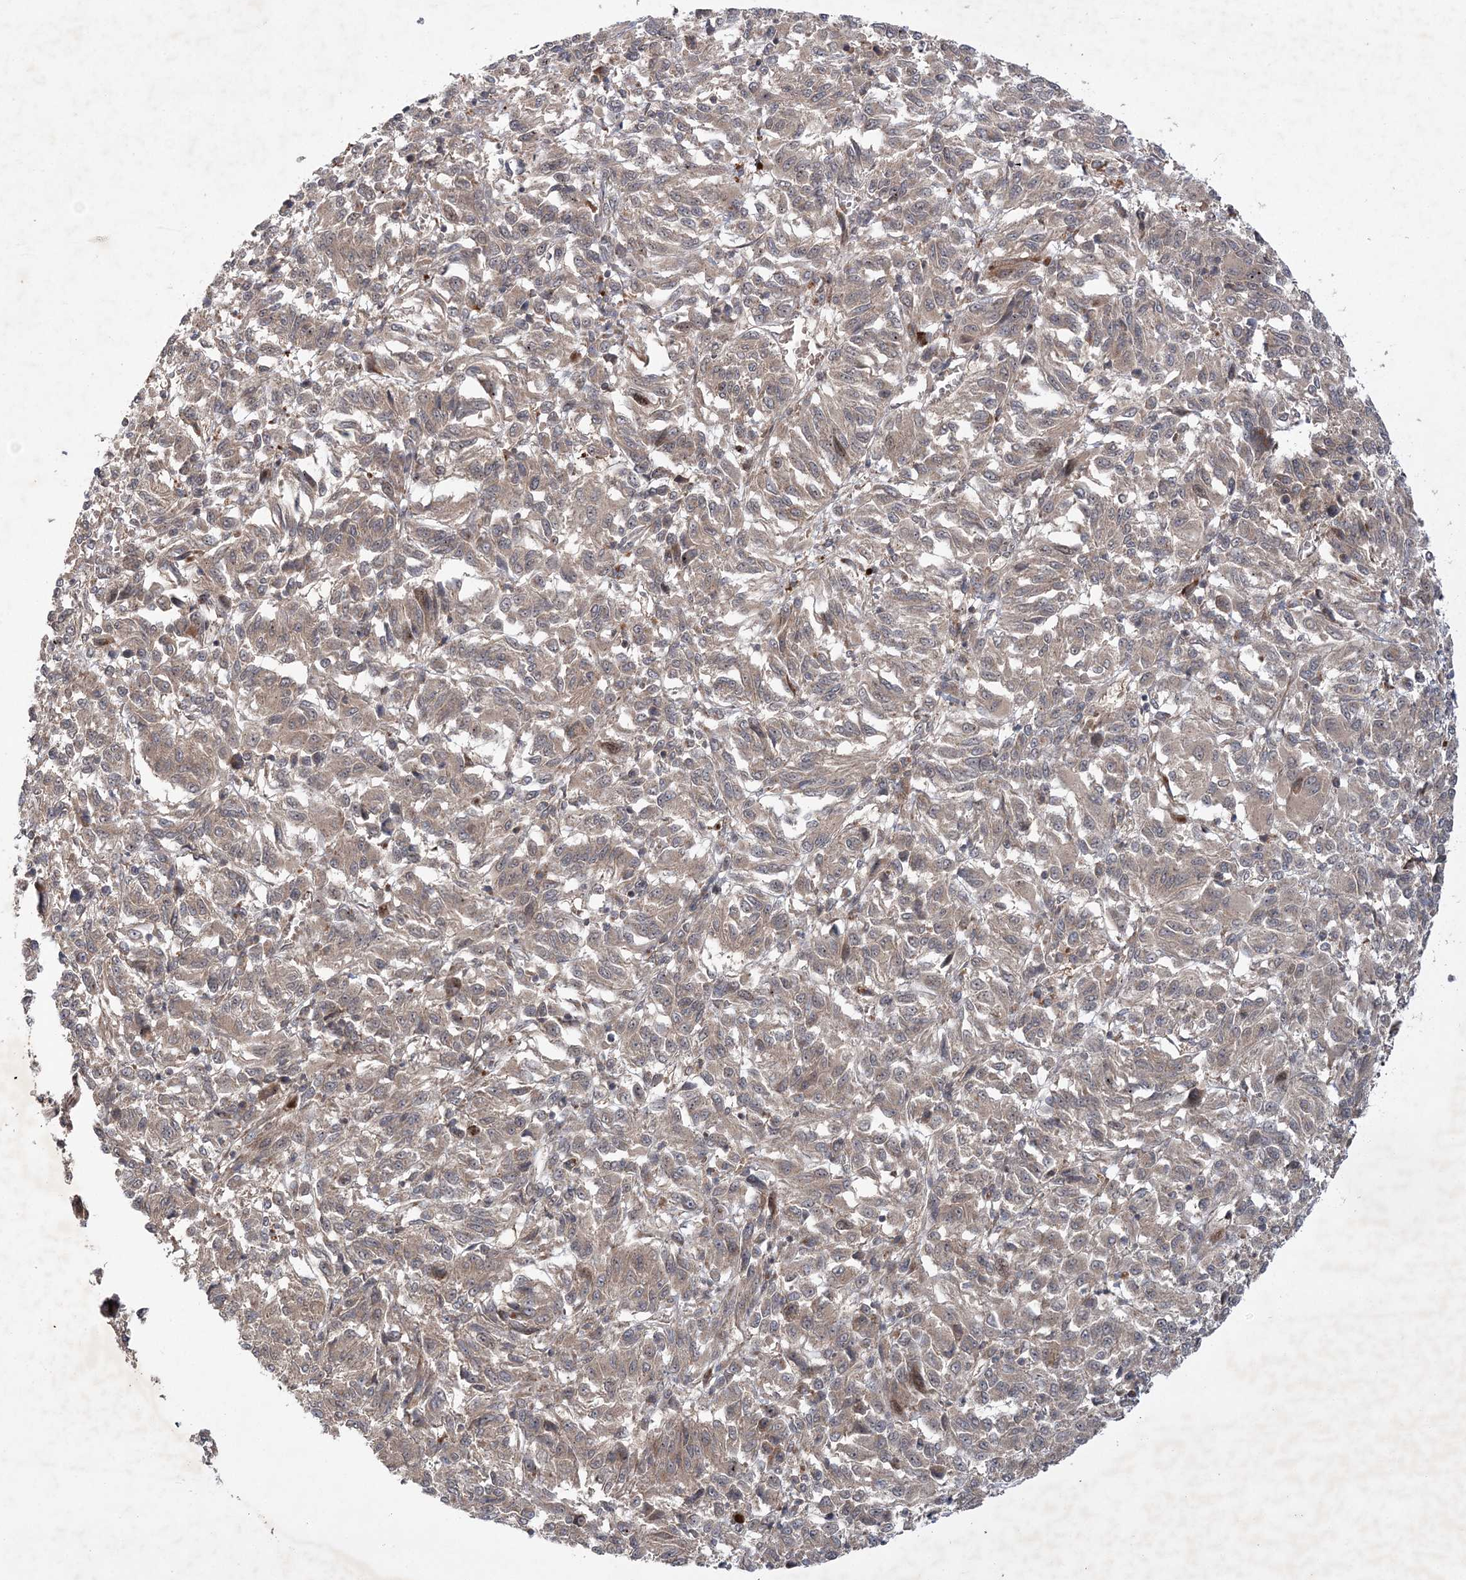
{"staining": {"intensity": "weak", "quantity": "25%-75%", "location": "cytoplasmic/membranous"}, "tissue": "melanoma", "cell_type": "Tumor cells", "image_type": "cancer", "snomed": [{"axis": "morphology", "description": "Malignant melanoma, Metastatic site"}, {"axis": "topography", "description": "Lung"}], "caption": "A brown stain shows weak cytoplasmic/membranous staining of a protein in human malignant melanoma (metastatic site) tumor cells.", "gene": "UBTD2", "patient": {"sex": "male", "age": 64}}